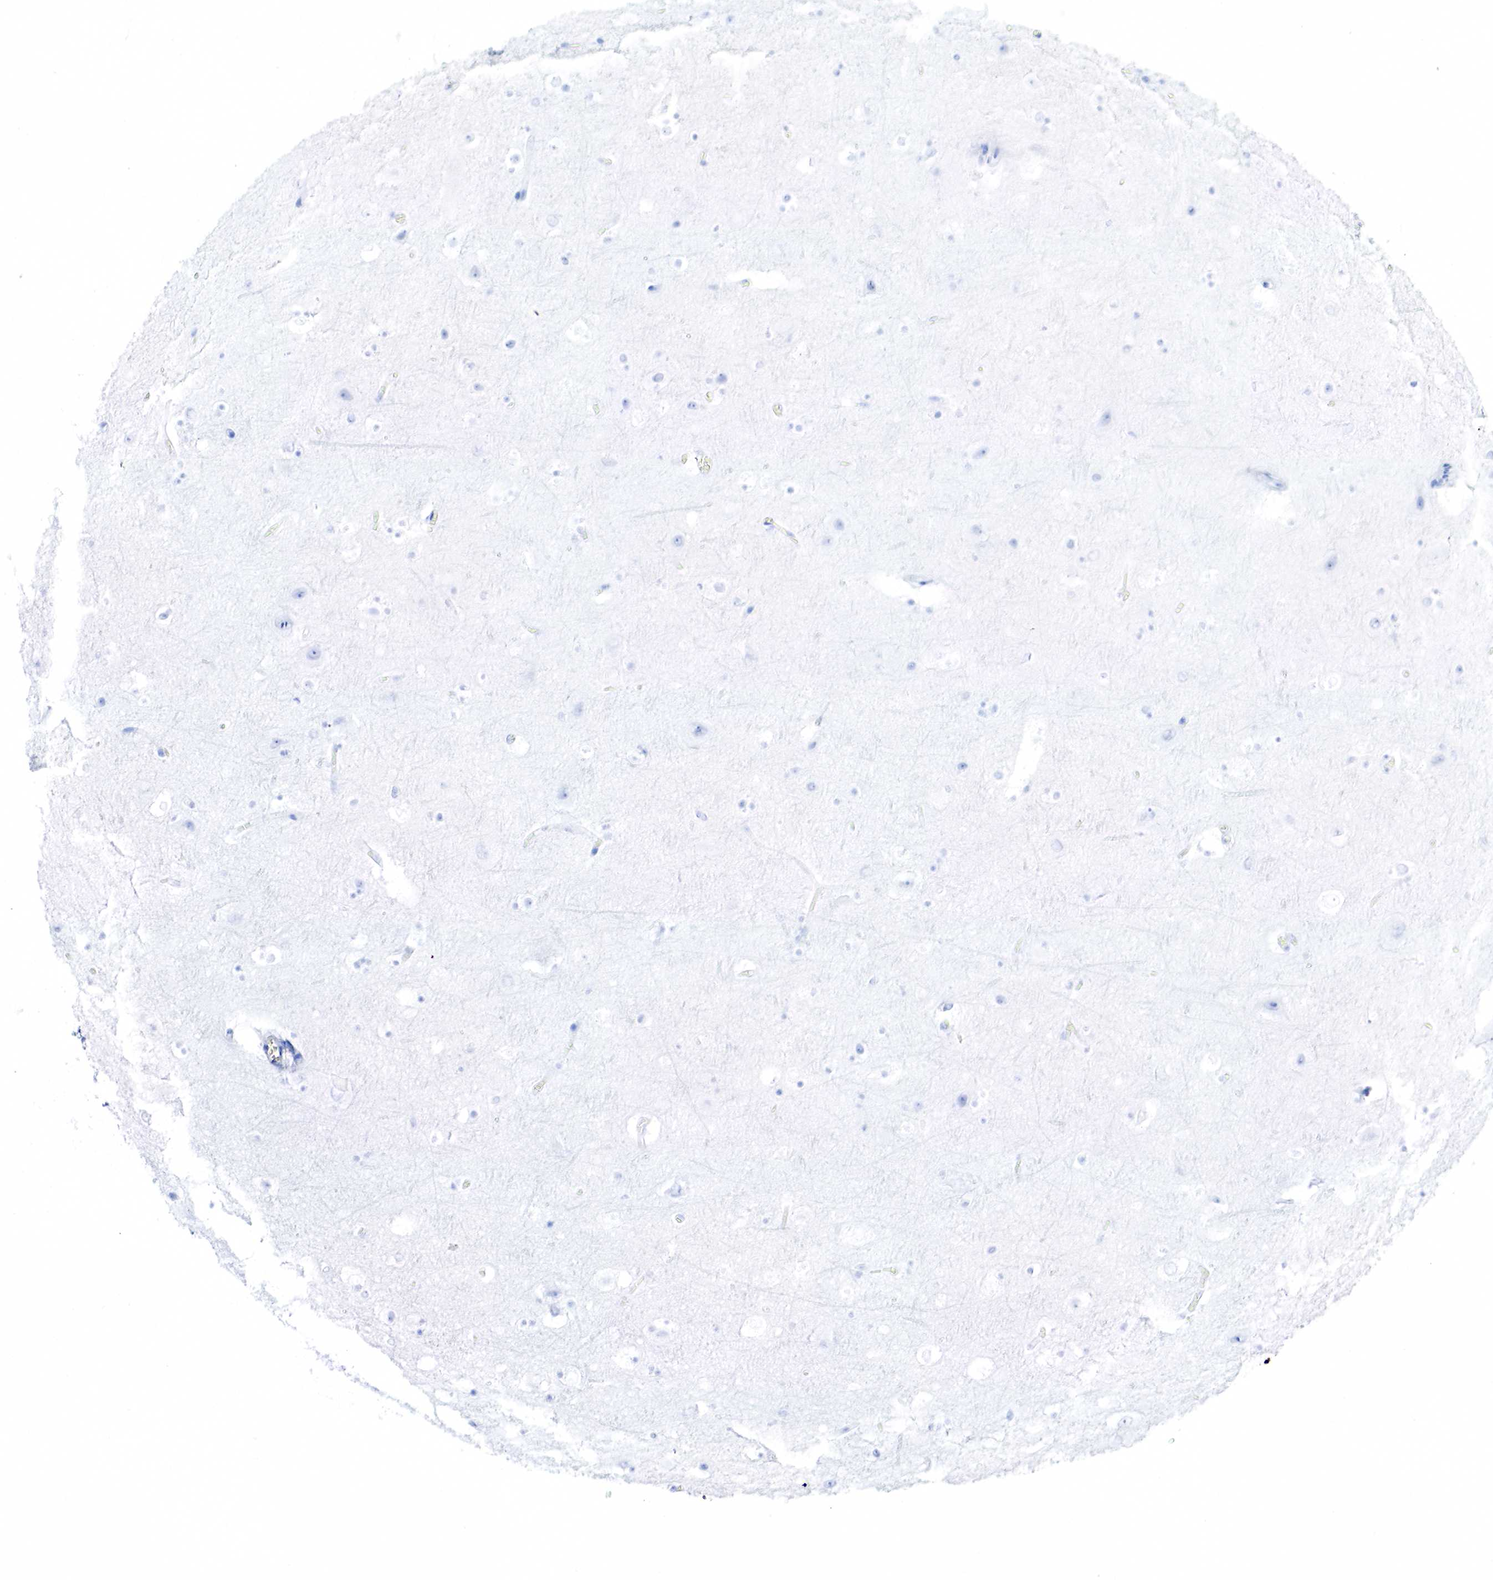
{"staining": {"intensity": "negative", "quantity": "none", "location": "none"}, "tissue": "cerebral cortex", "cell_type": "Endothelial cells", "image_type": "normal", "snomed": [{"axis": "morphology", "description": "Normal tissue, NOS"}, {"axis": "topography", "description": "Cerebral cortex"}], "caption": "DAB (3,3'-diaminobenzidine) immunohistochemical staining of unremarkable human cerebral cortex displays no significant positivity in endothelial cells. (DAB (3,3'-diaminobenzidine) IHC with hematoxylin counter stain).", "gene": "KRT7", "patient": {"sex": "male", "age": 45}}